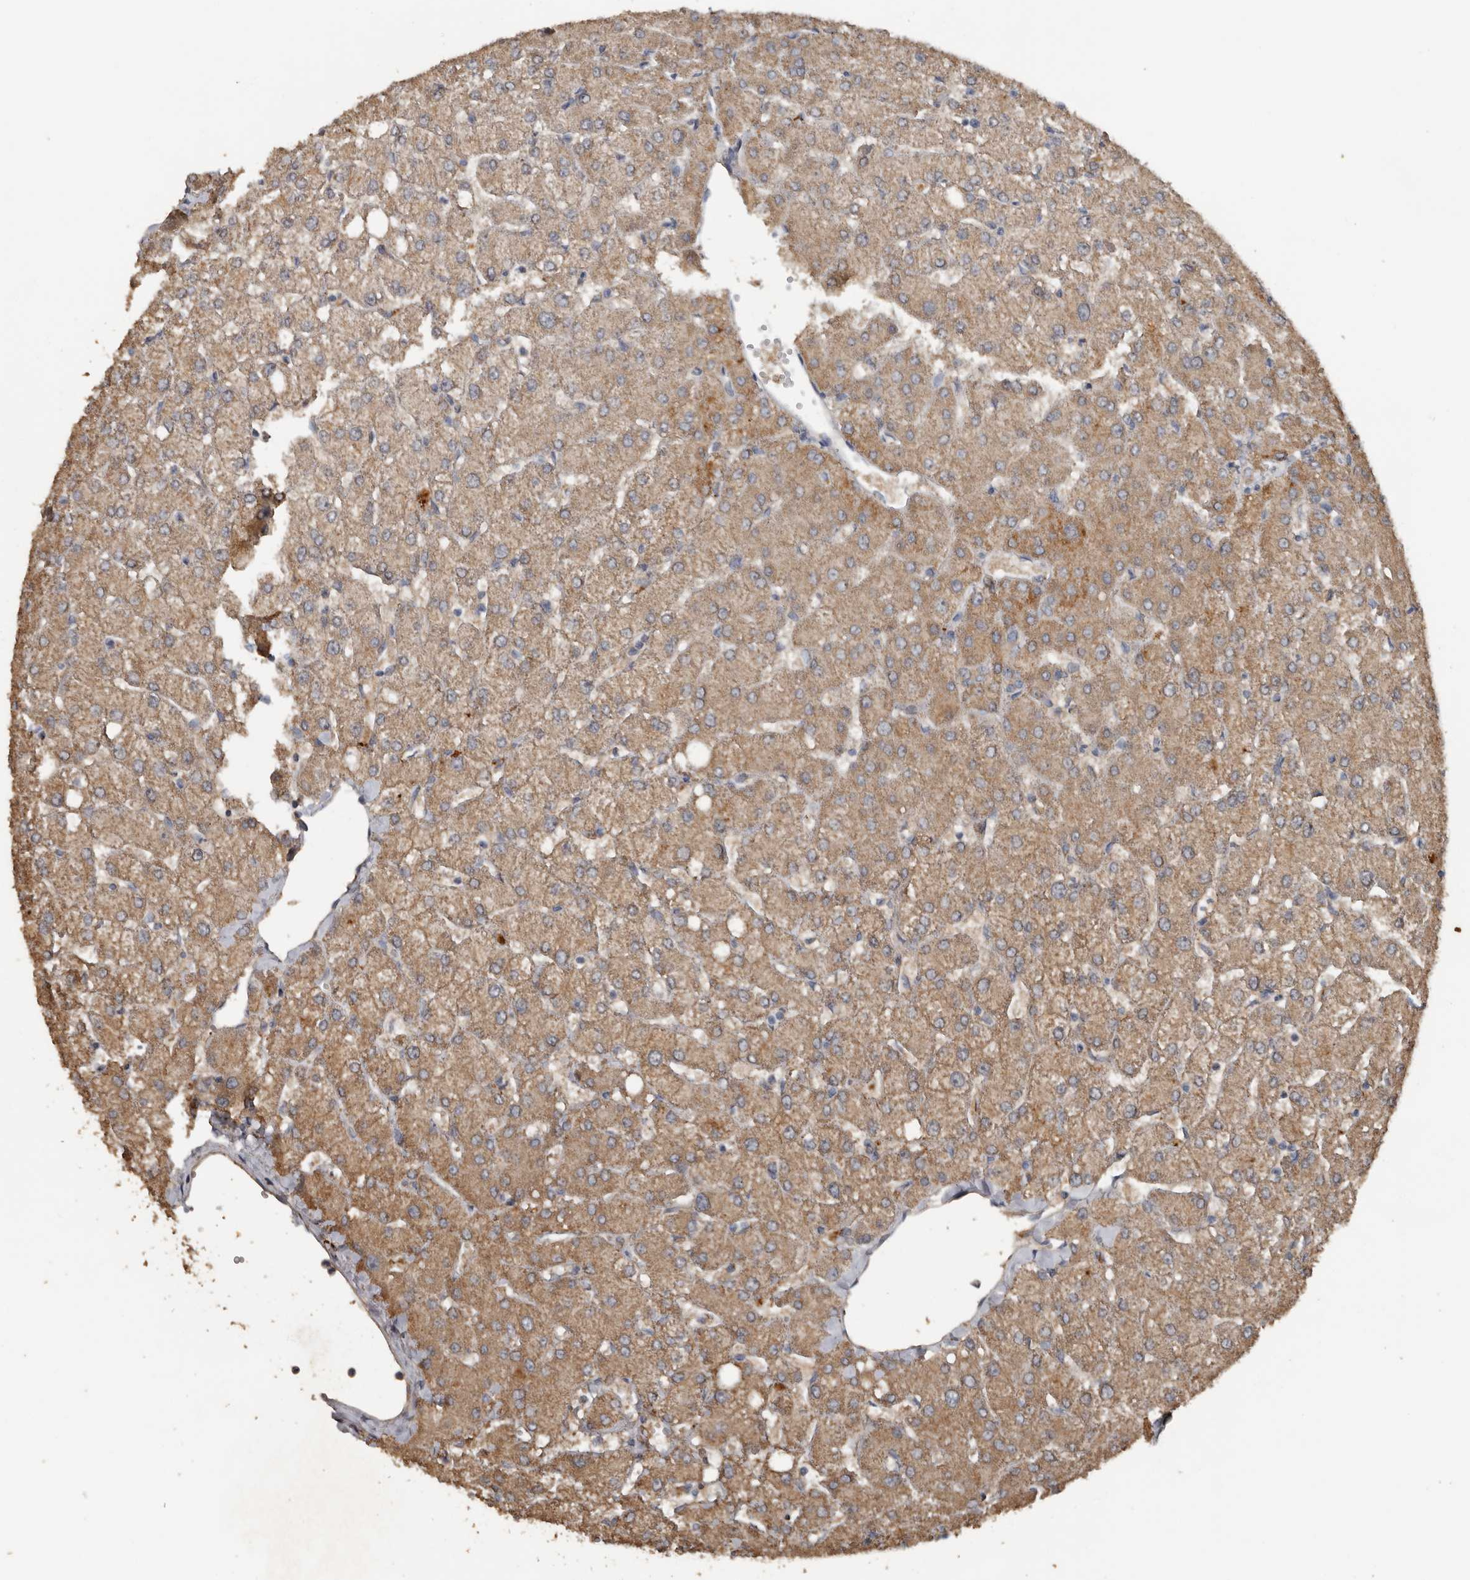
{"staining": {"intensity": "weak", "quantity": "<25%", "location": "cytoplasmic/membranous"}, "tissue": "liver", "cell_type": "Cholangiocytes", "image_type": "normal", "snomed": [{"axis": "morphology", "description": "Normal tissue, NOS"}, {"axis": "topography", "description": "Liver"}], "caption": "Immunohistochemistry histopathology image of normal liver stained for a protein (brown), which demonstrates no positivity in cholangiocytes.", "gene": "HYAL4", "patient": {"sex": "female", "age": 54}}